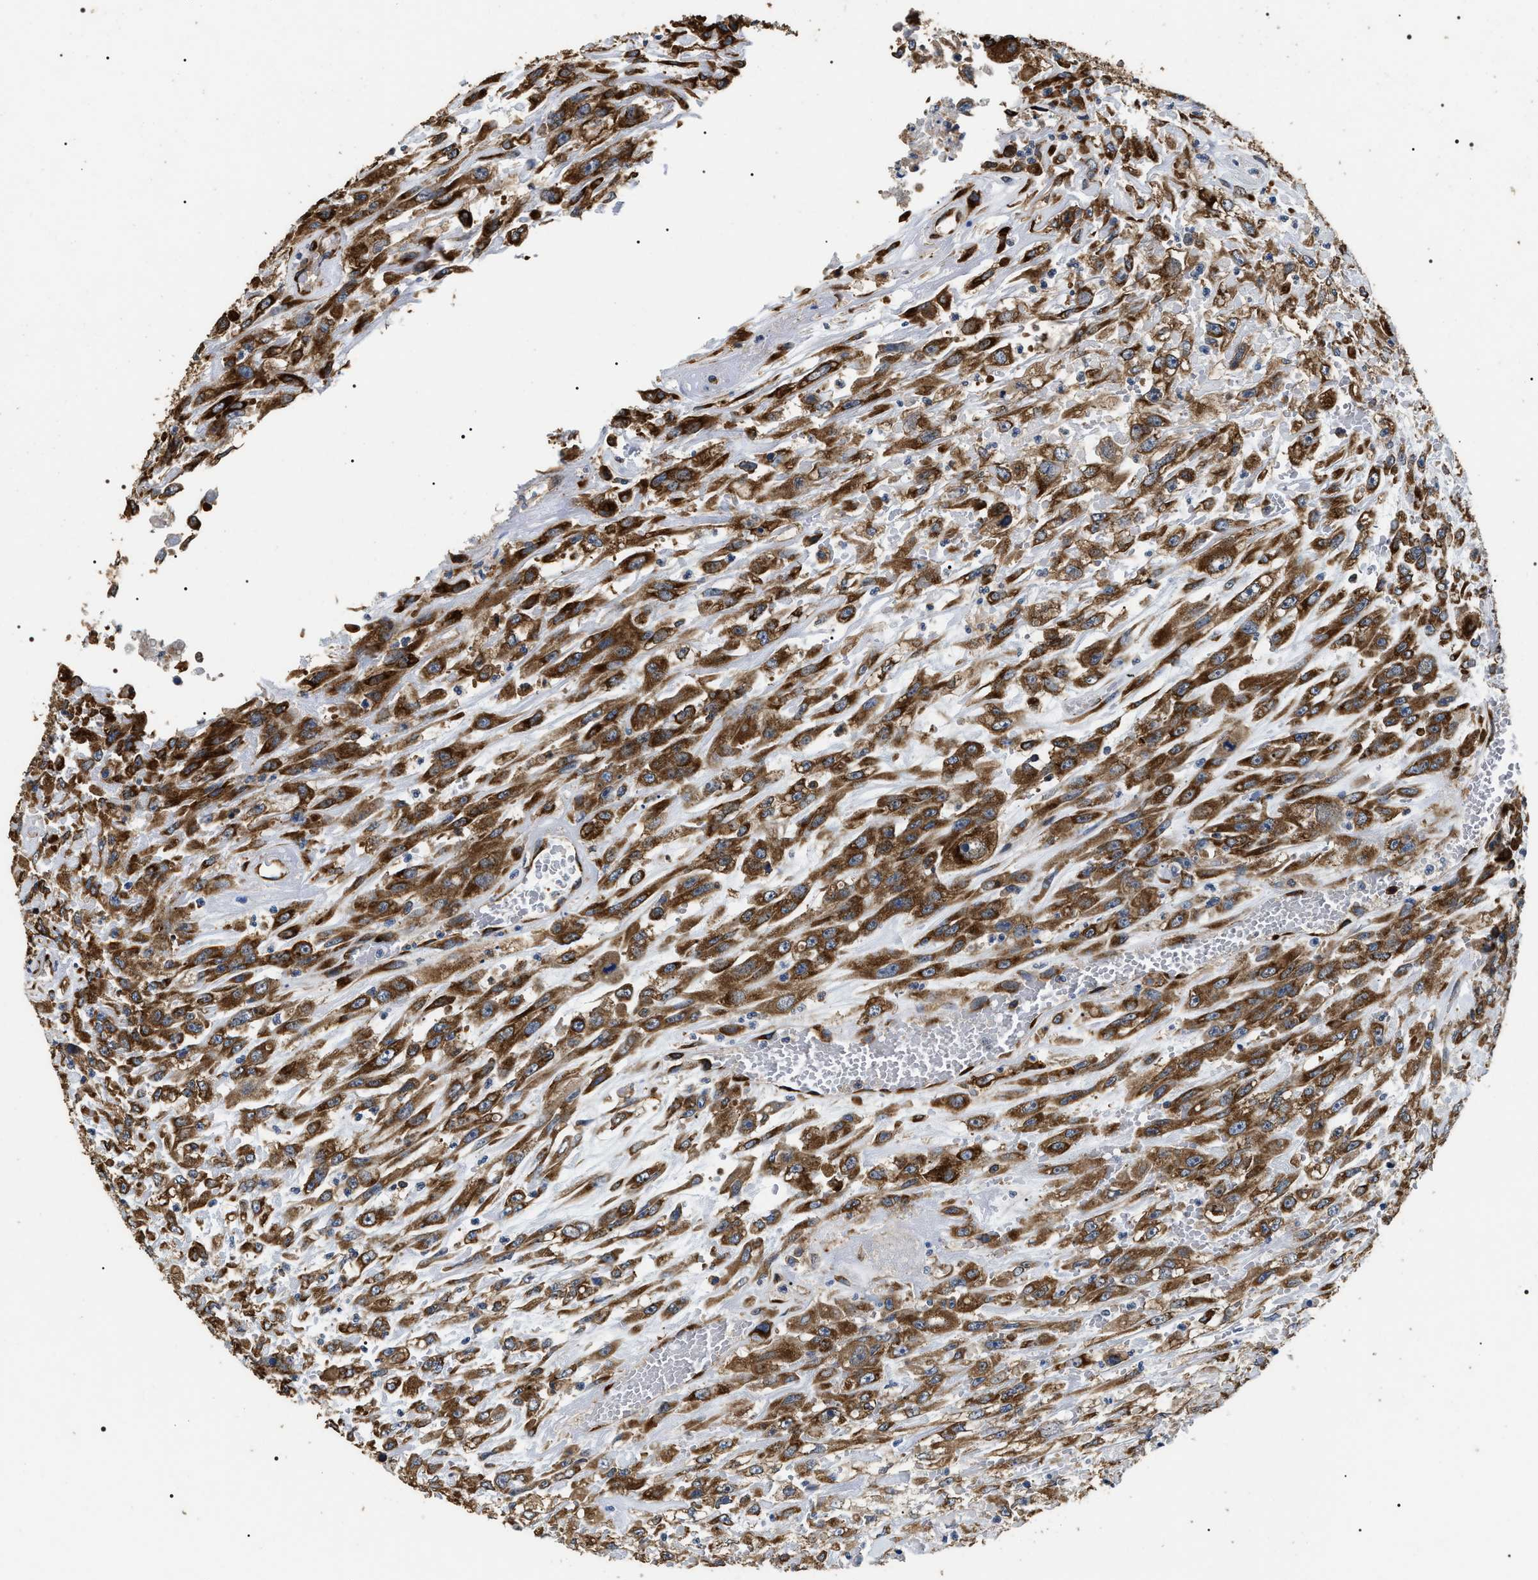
{"staining": {"intensity": "strong", "quantity": ">75%", "location": "cytoplasmic/membranous"}, "tissue": "urothelial cancer", "cell_type": "Tumor cells", "image_type": "cancer", "snomed": [{"axis": "morphology", "description": "Urothelial carcinoma, High grade"}, {"axis": "topography", "description": "Urinary bladder"}], "caption": "Immunohistochemical staining of urothelial carcinoma (high-grade) displays high levels of strong cytoplasmic/membranous positivity in about >75% of tumor cells.", "gene": "KTN1", "patient": {"sex": "male", "age": 46}}